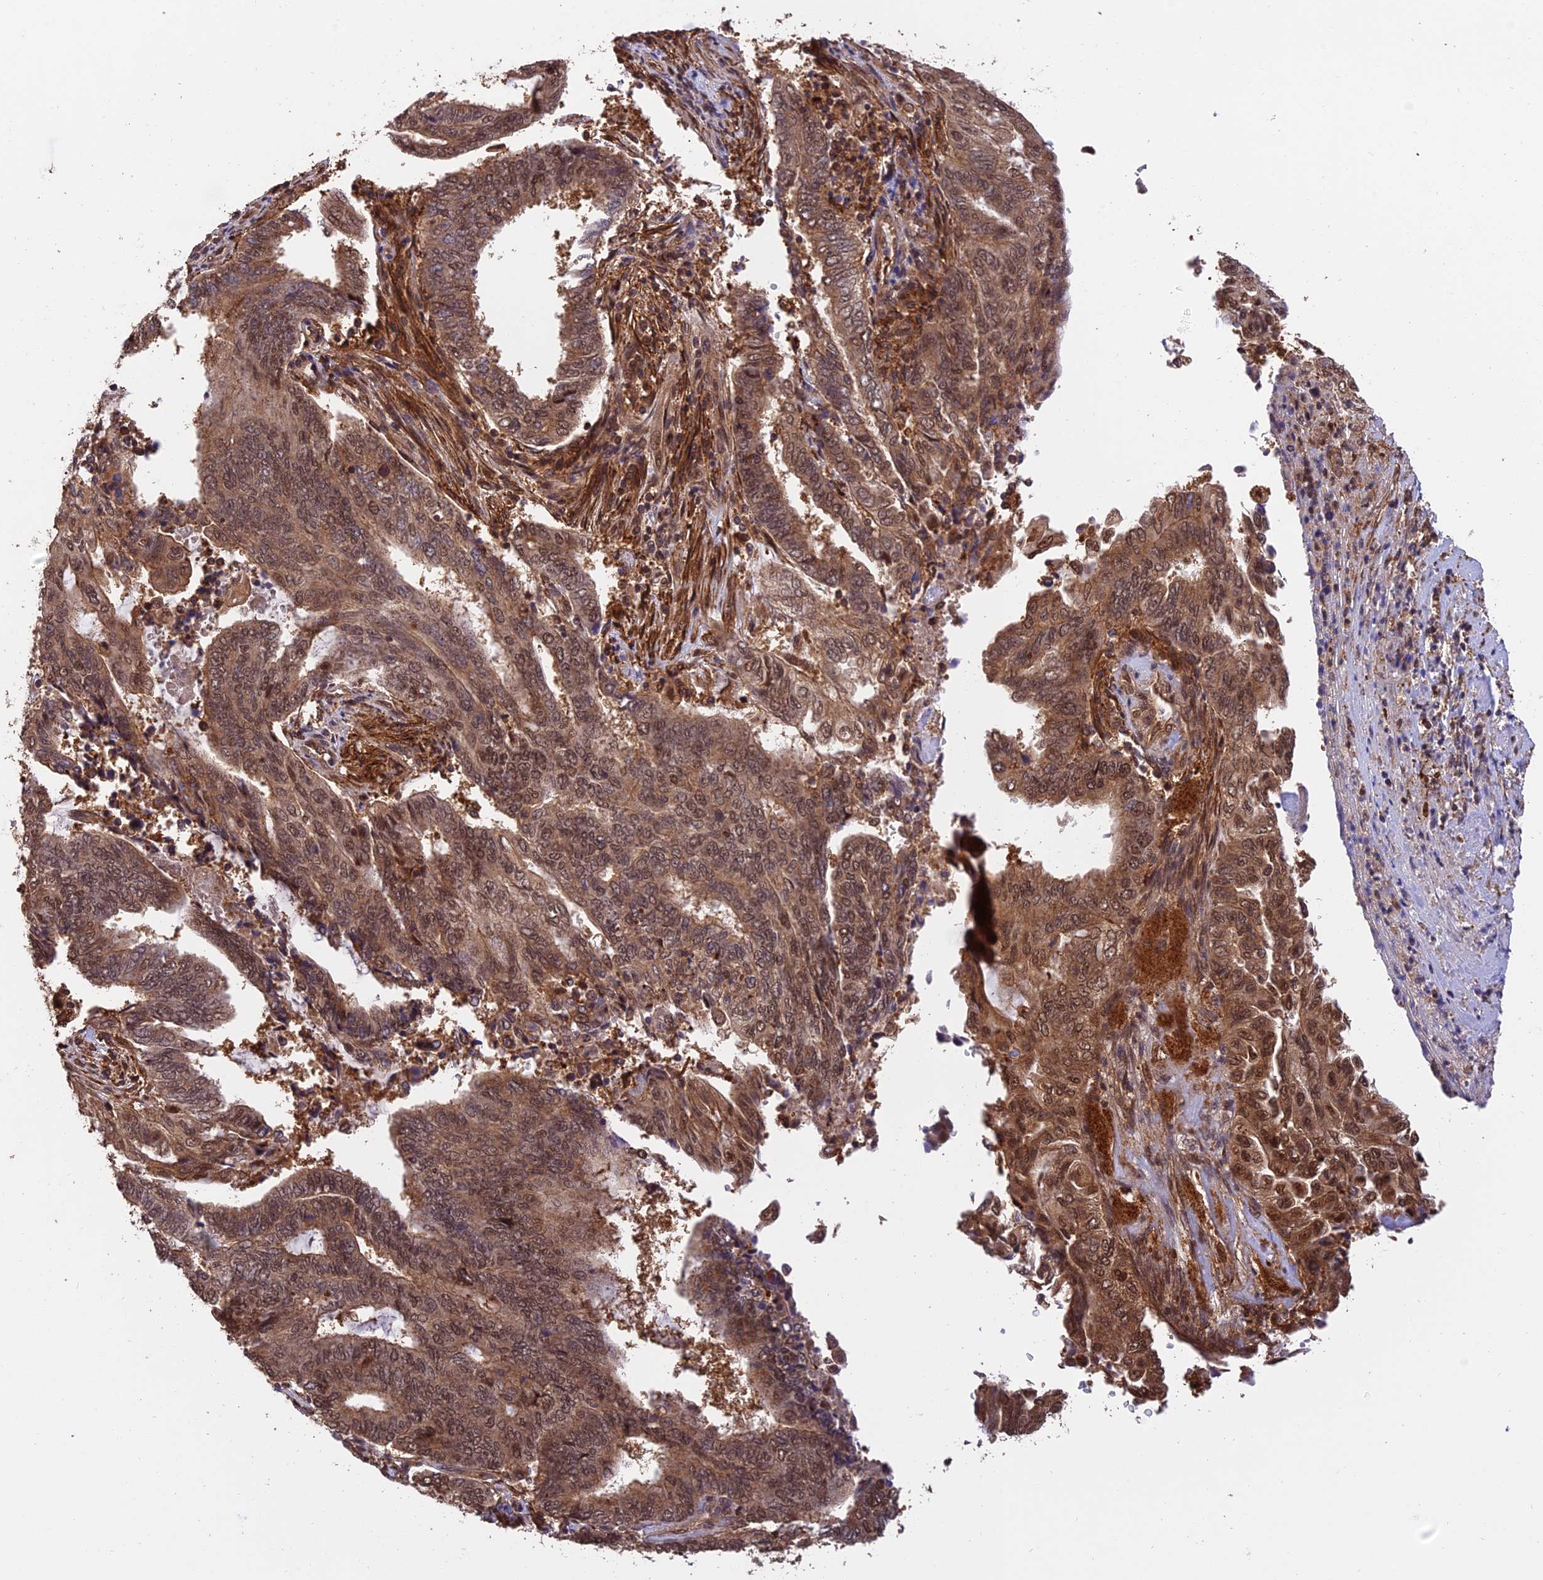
{"staining": {"intensity": "moderate", "quantity": ">75%", "location": "cytoplasmic/membranous,nuclear"}, "tissue": "endometrial cancer", "cell_type": "Tumor cells", "image_type": "cancer", "snomed": [{"axis": "morphology", "description": "Adenocarcinoma, NOS"}, {"axis": "topography", "description": "Uterus"}, {"axis": "topography", "description": "Endometrium"}], "caption": "Immunohistochemistry (IHC) micrograph of neoplastic tissue: endometrial cancer (adenocarcinoma) stained using immunohistochemistry (IHC) exhibits medium levels of moderate protein expression localized specifically in the cytoplasmic/membranous and nuclear of tumor cells, appearing as a cytoplasmic/membranous and nuclear brown color.", "gene": "PSMB3", "patient": {"sex": "female", "age": 70}}